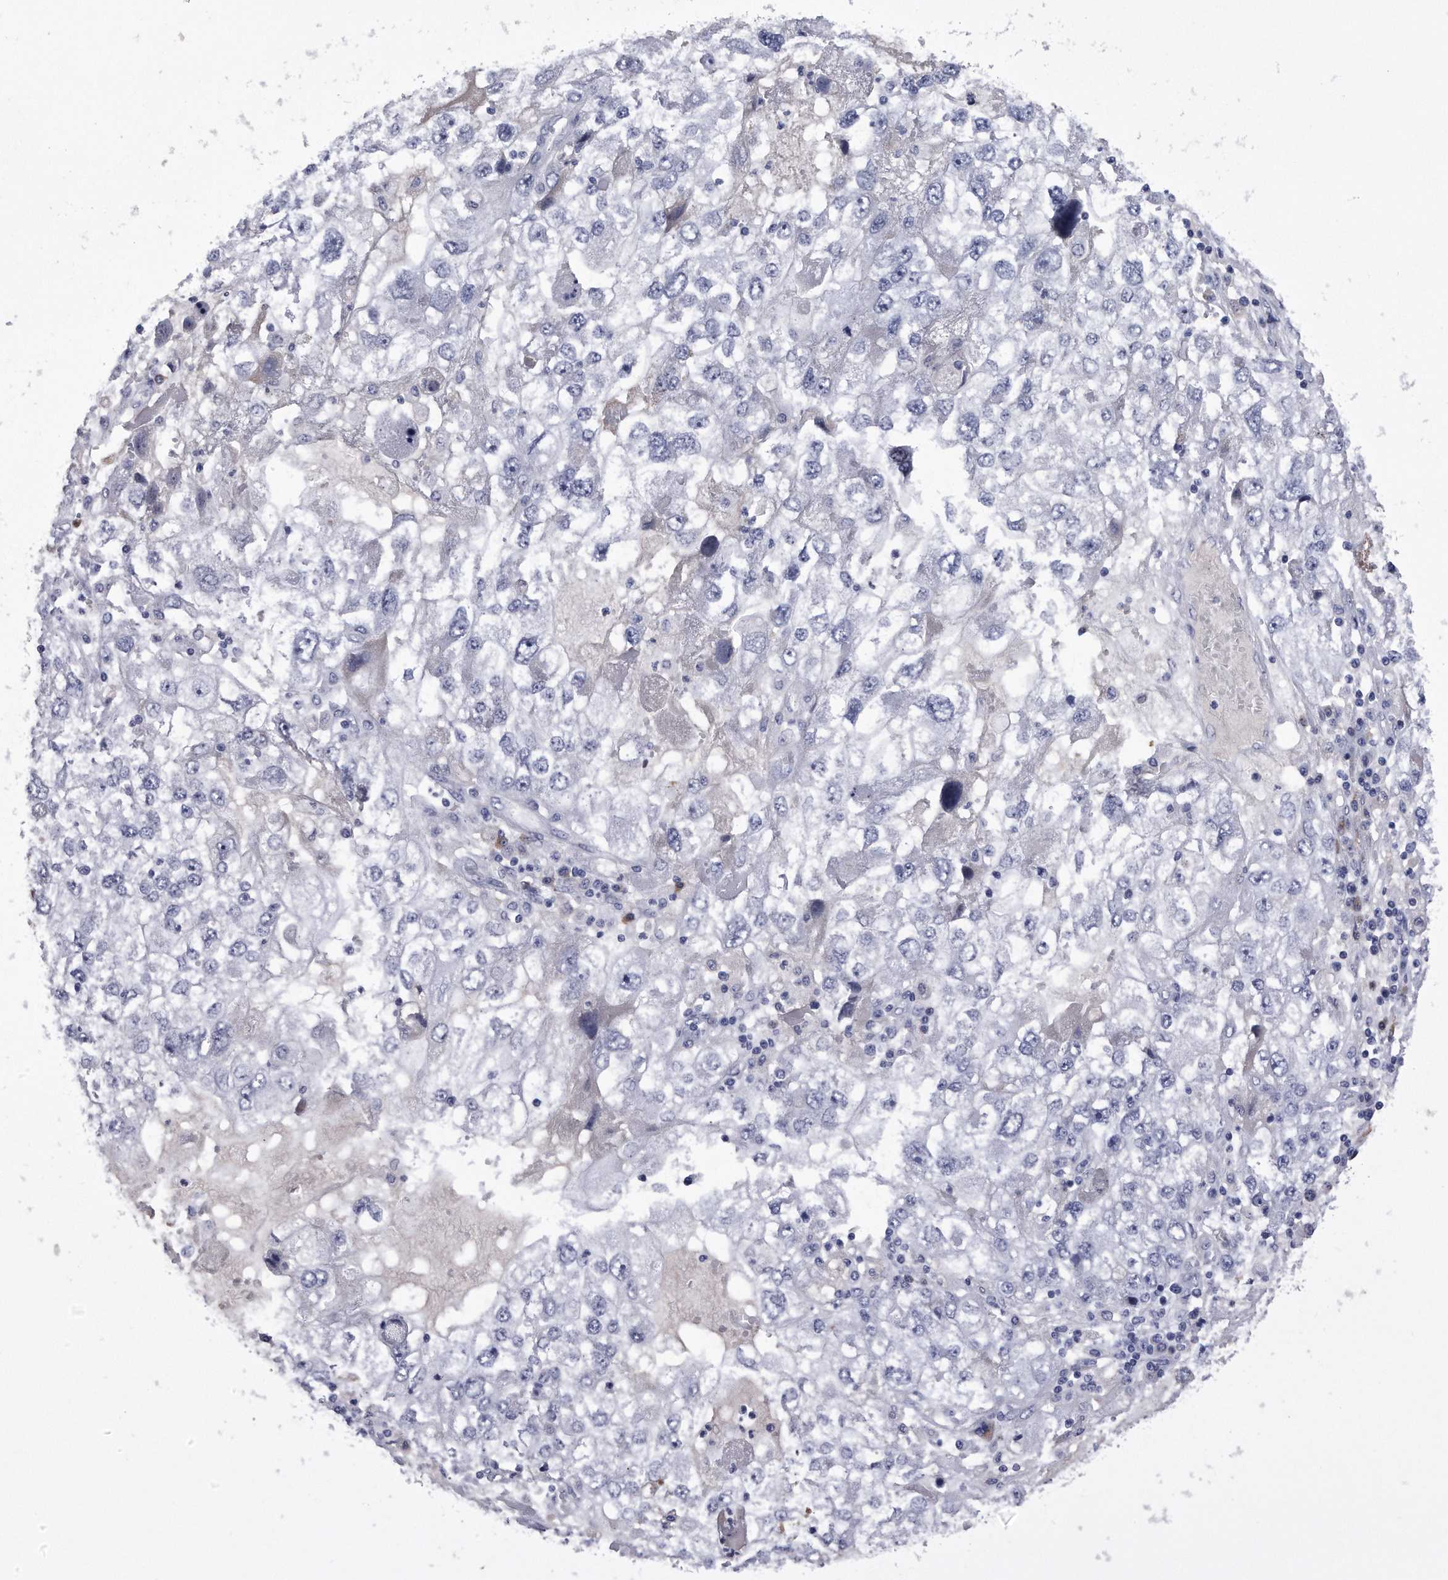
{"staining": {"intensity": "negative", "quantity": "none", "location": "none"}, "tissue": "endometrial cancer", "cell_type": "Tumor cells", "image_type": "cancer", "snomed": [{"axis": "morphology", "description": "Adenocarcinoma, NOS"}, {"axis": "topography", "description": "Endometrium"}], "caption": "IHC histopathology image of endometrial cancer stained for a protein (brown), which displays no positivity in tumor cells. (DAB (3,3'-diaminobenzidine) immunohistochemistry with hematoxylin counter stain).", "gene": "KCTD8", "patient": {"sex": "female", "age": 49}}